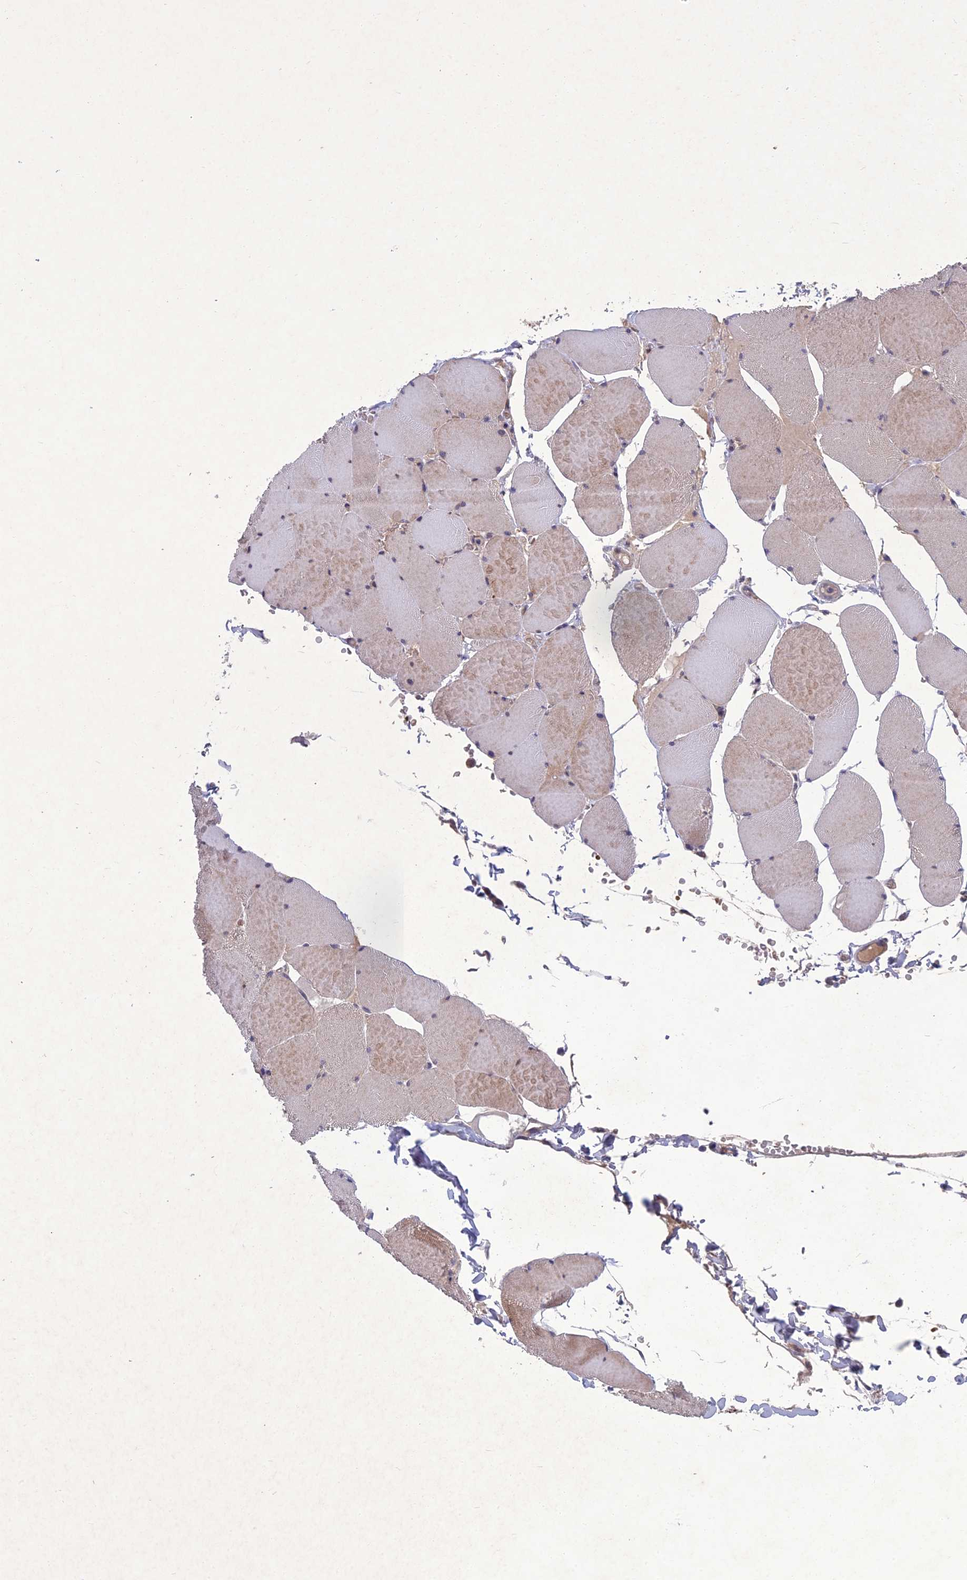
{"staining": {"intensity": "moderate", "quantity": "25%-75%", "location": "cytoplasmic/membranous"}, "tissue": "skeletal muscle", "cell_type": "Myocytes", "image_type": "normal", "snomed": [{"axis": "morphology", "description": "Normal tissue, NOS"}, {"axis": "topography", "description": "Skeletal muscle"}, {"axis": "topography", "description": "Head-Neck"}], "caption": "A brown stain highlights moderate cytoplasmic/membranous staining of a protein in myocytes of benign skeletal muscle. The protein is stained brown, and the nuclei are stained in blue (DAB (3,3'-diaminobenzidine) IHC with brightfield microscopy, high magnification).", "gene": "GIPC1", "patient": {"sex": "male", "age": 66}}